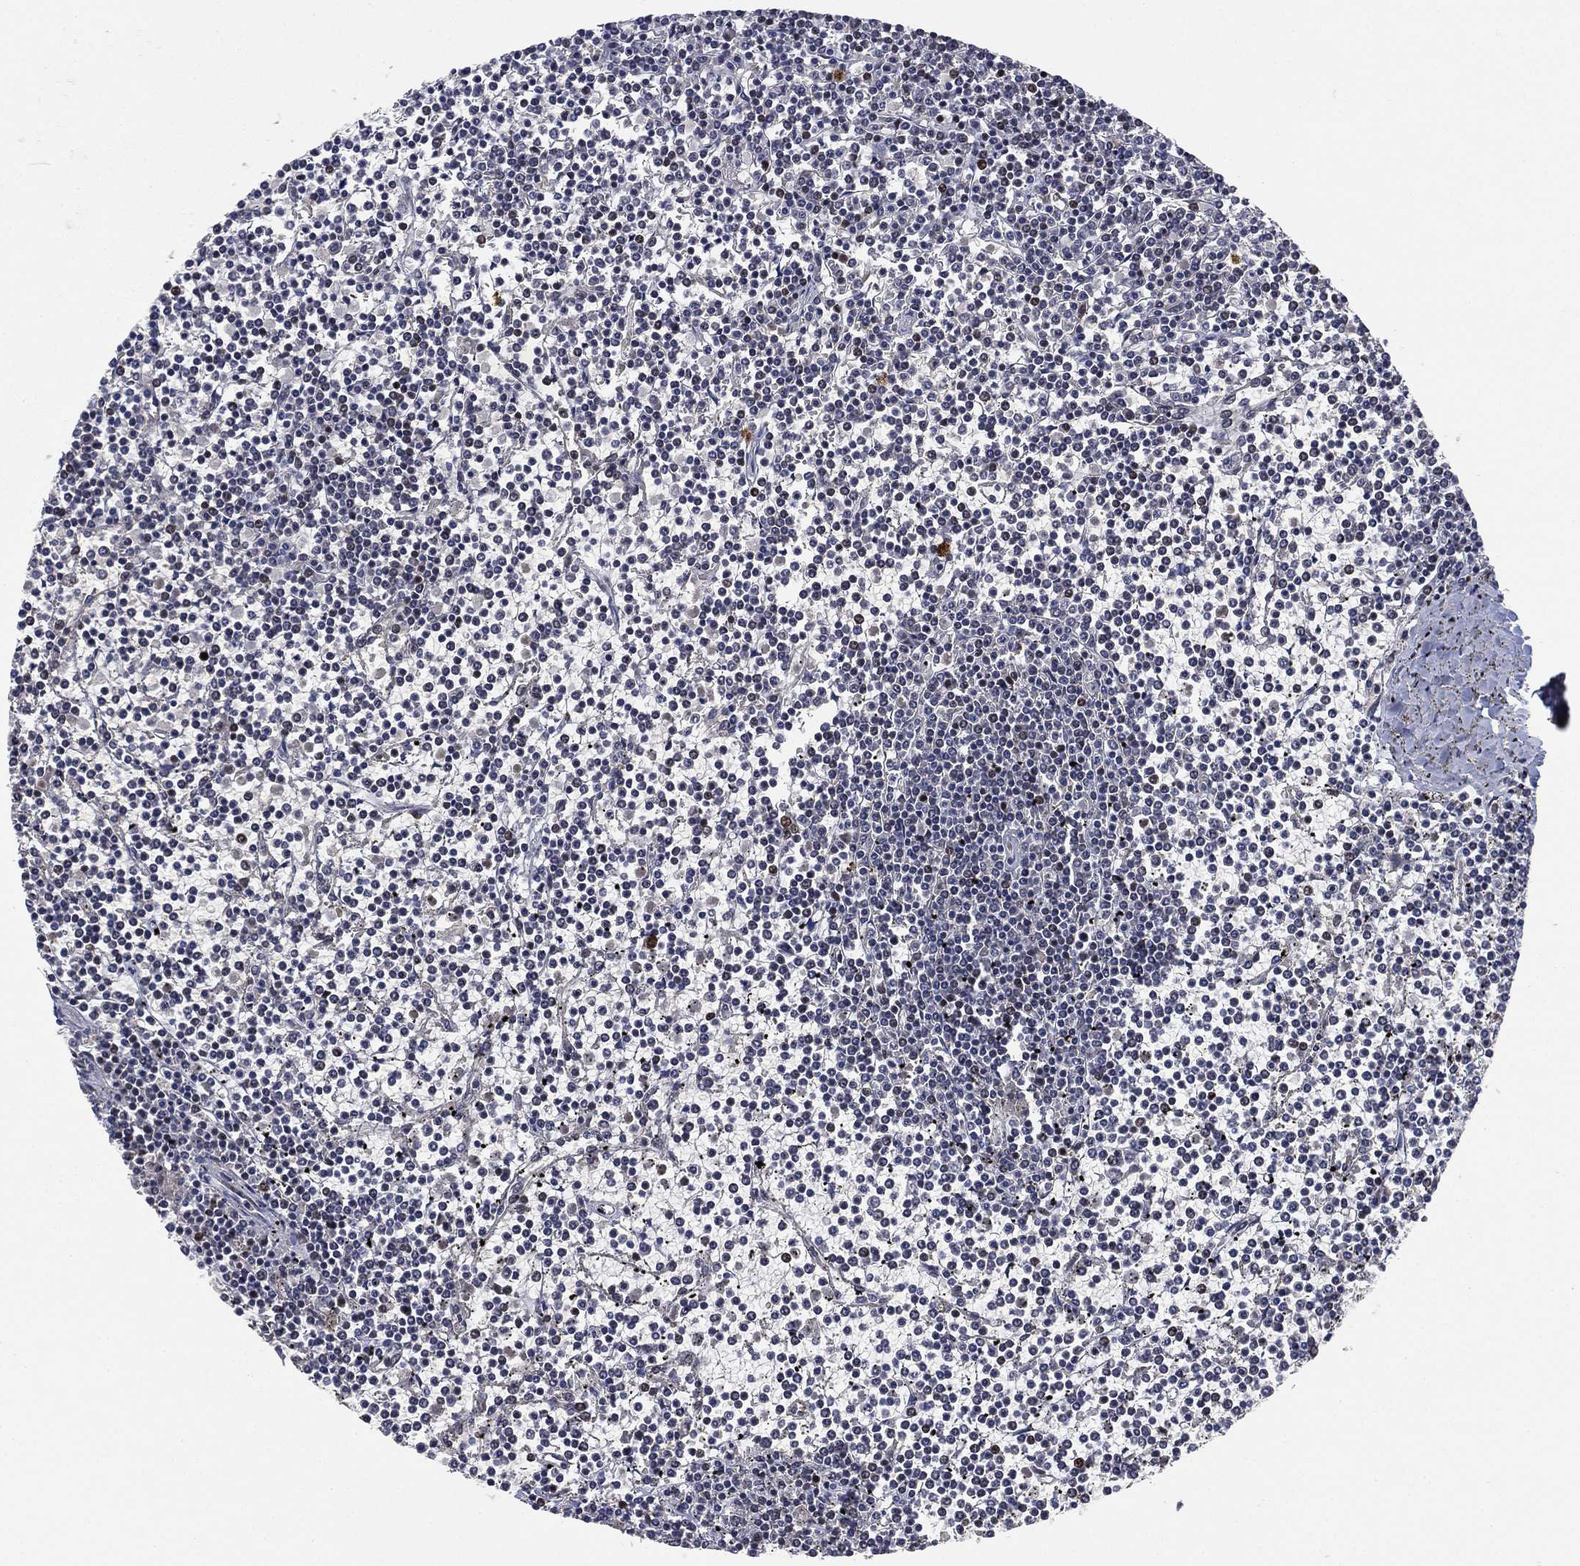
{"staining": {"intensity": "negative", "quantity": "none", "location": "none"}, "tissue": "lymphoma", "cell_type": "Tumor cells", "image_type": "cancer", "snomed": [{"axis": "morphology", "description": "Malignant lymphoma, non-Hodgkin's type, Low grade"}, {"axis": "topography", "description": "Spleen"}], "caption": "Tumor cells show no significant positivity in low-grade malignant lymphoma, non-Hodgkin's type.", "gene": "ZSCAN30", "patient": {"sex": "female", "age": 19}}